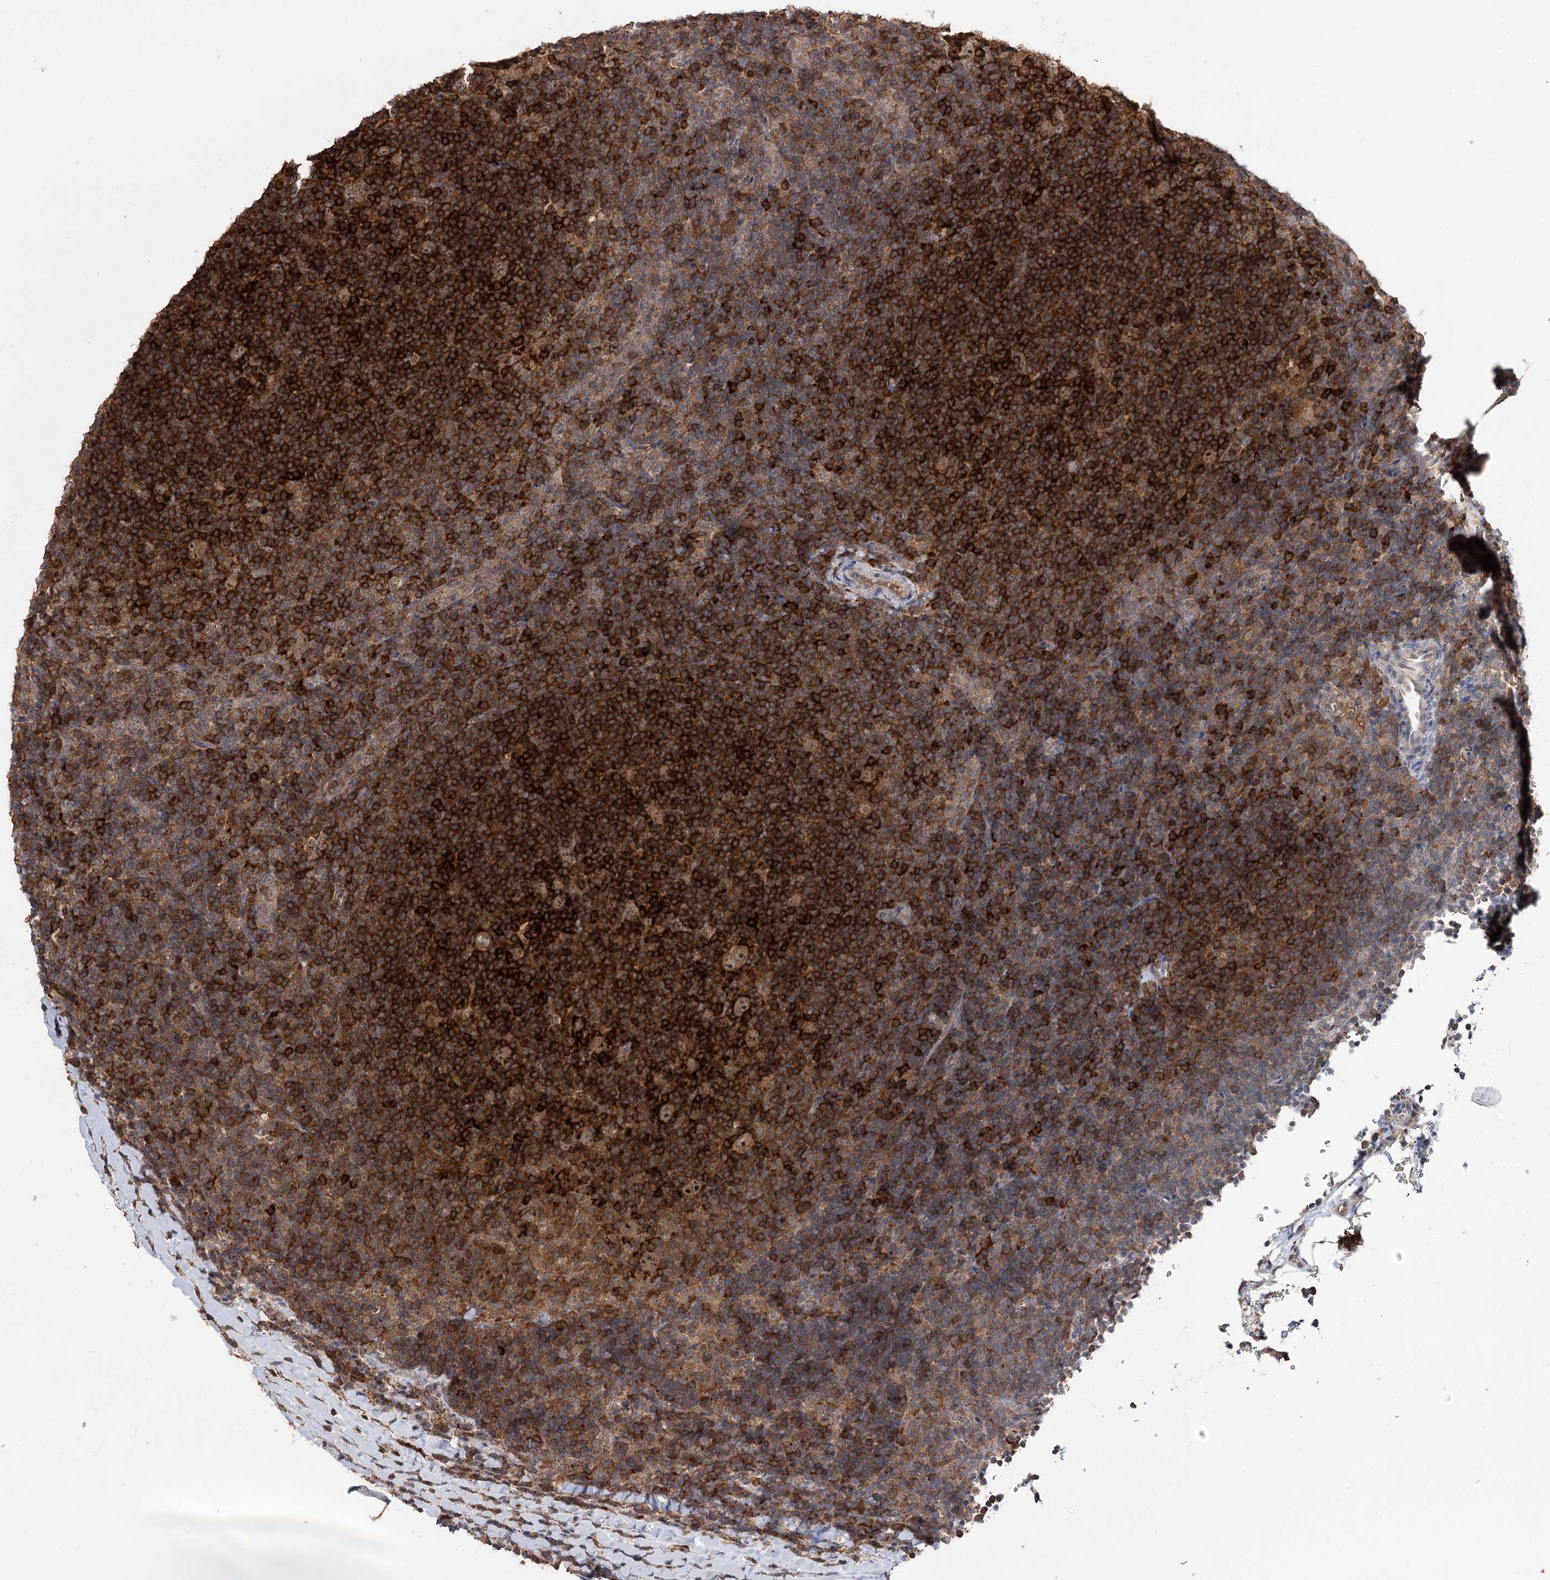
{"staining": {"intensity": "moderate", "quantity": ">75%", "location": "cytoplasmic/membranous,nuclear"}, "tissue": "lymphoma", "cell_type": "Tumor cells", "image_type": "cancer", "snomed": [{"axis": "morphology", "description": "Hodgkin's disease, NOS"}, {"axis": "topography", "description": "Lymph node"}], "caption": "This is an image of immunohistochemistry (IHC) staining of lymphoma, which shows moderate staining in the cytoplasmic/membranous and nuclear of tumor cells.", "gene": "FAM53B", "patient": {"sex": "female", "age": 57}}